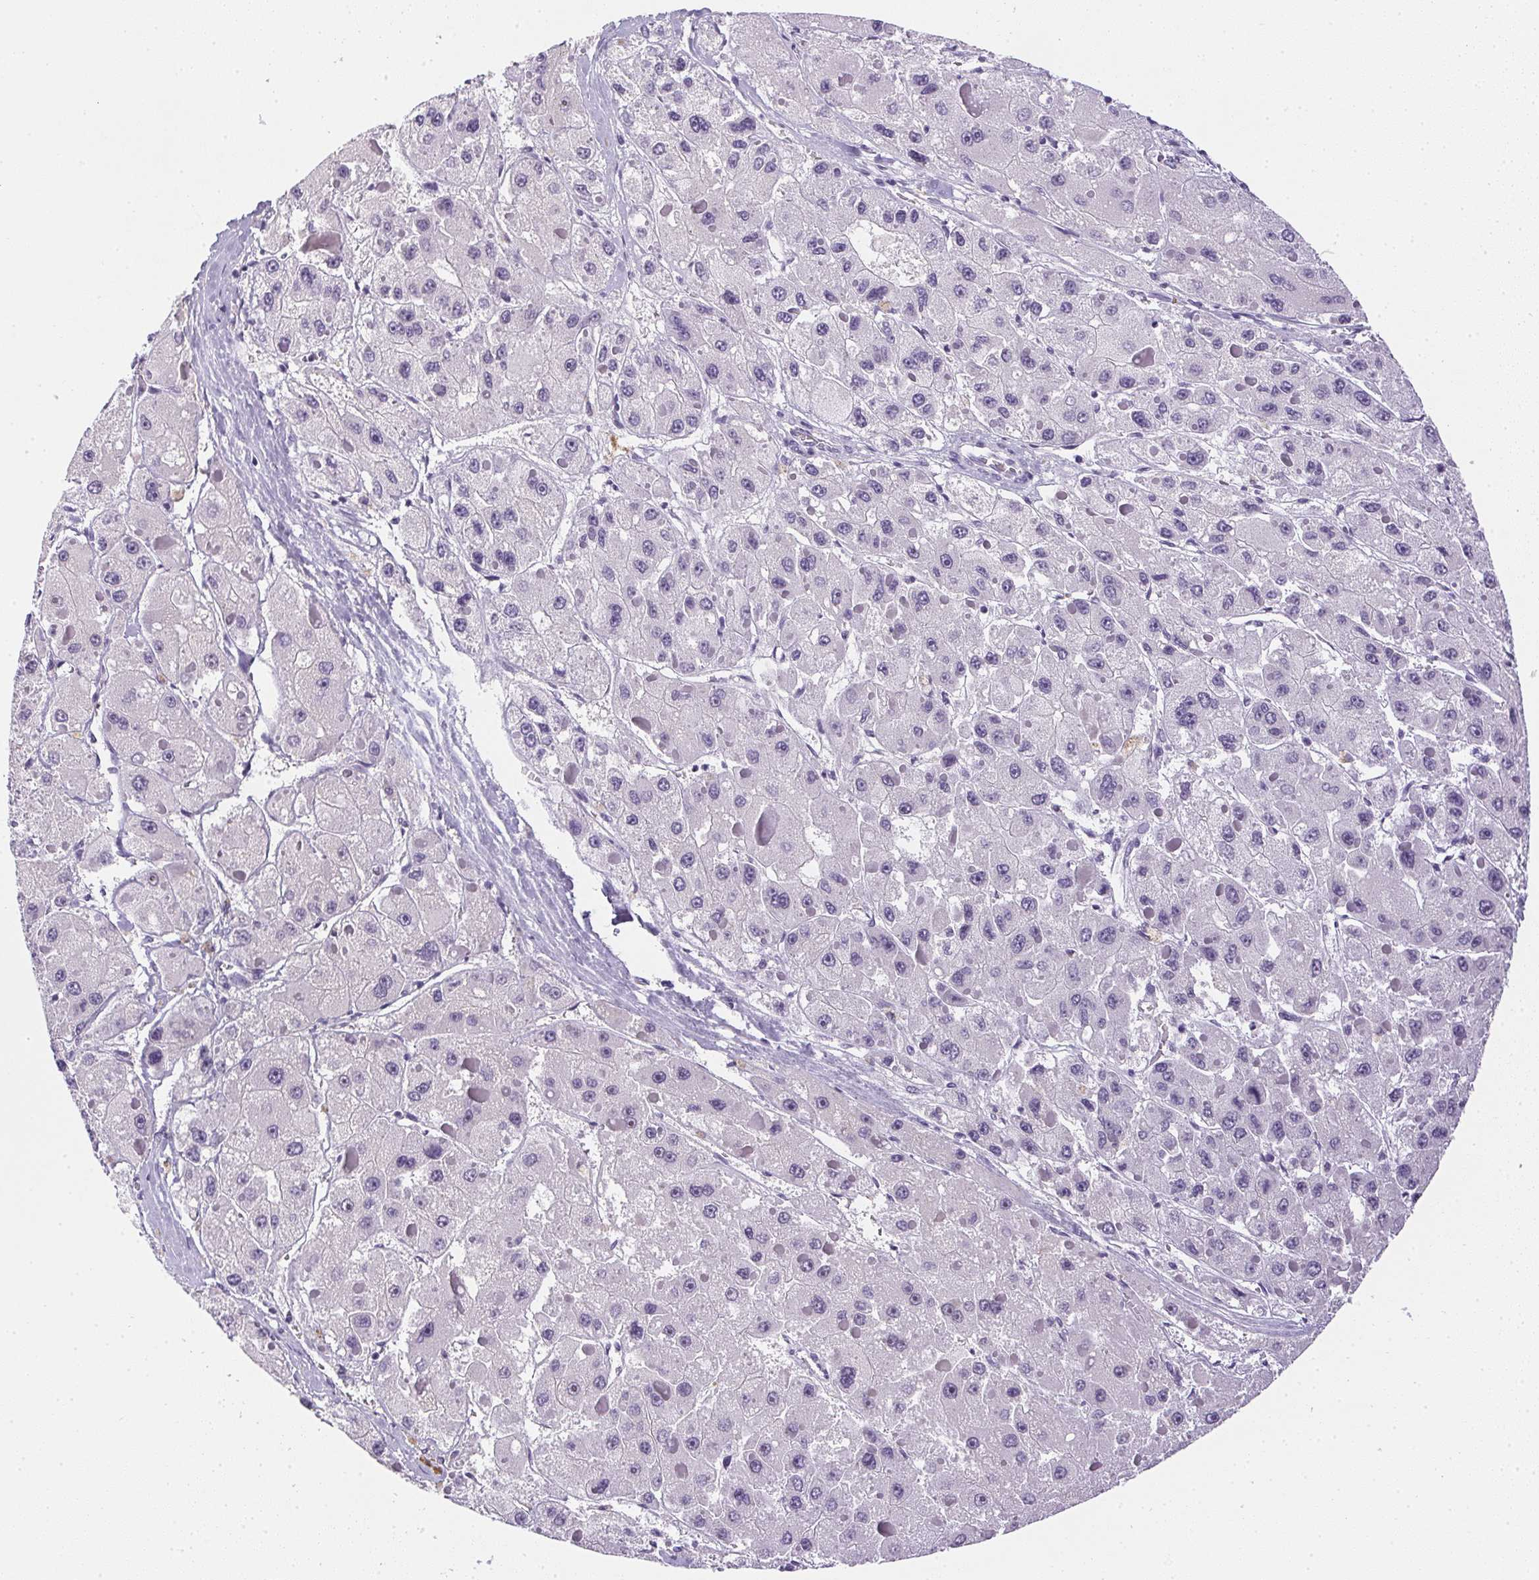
{"staining": {"intensity": "negative", "quantity": "none", "location": "none"}, "tissue": "liver cancer", "cell_type": "Tumor cells", "image_type": "cancer", "snomed": [{"axis": "morphology", "description": "Carcinoma, Hepatocellular, NOS"}, {"axis": "topography", "description": "Liver"}], "caption": "Immunohistochemistry (IHC) micrograph of human liver cancer (hepatocellular carcinoma) stained for a protein (brown), which exhibits no positivity in tumor cells.", "gene": "PPY", "patient": {"sex": "female", "age": 73}}